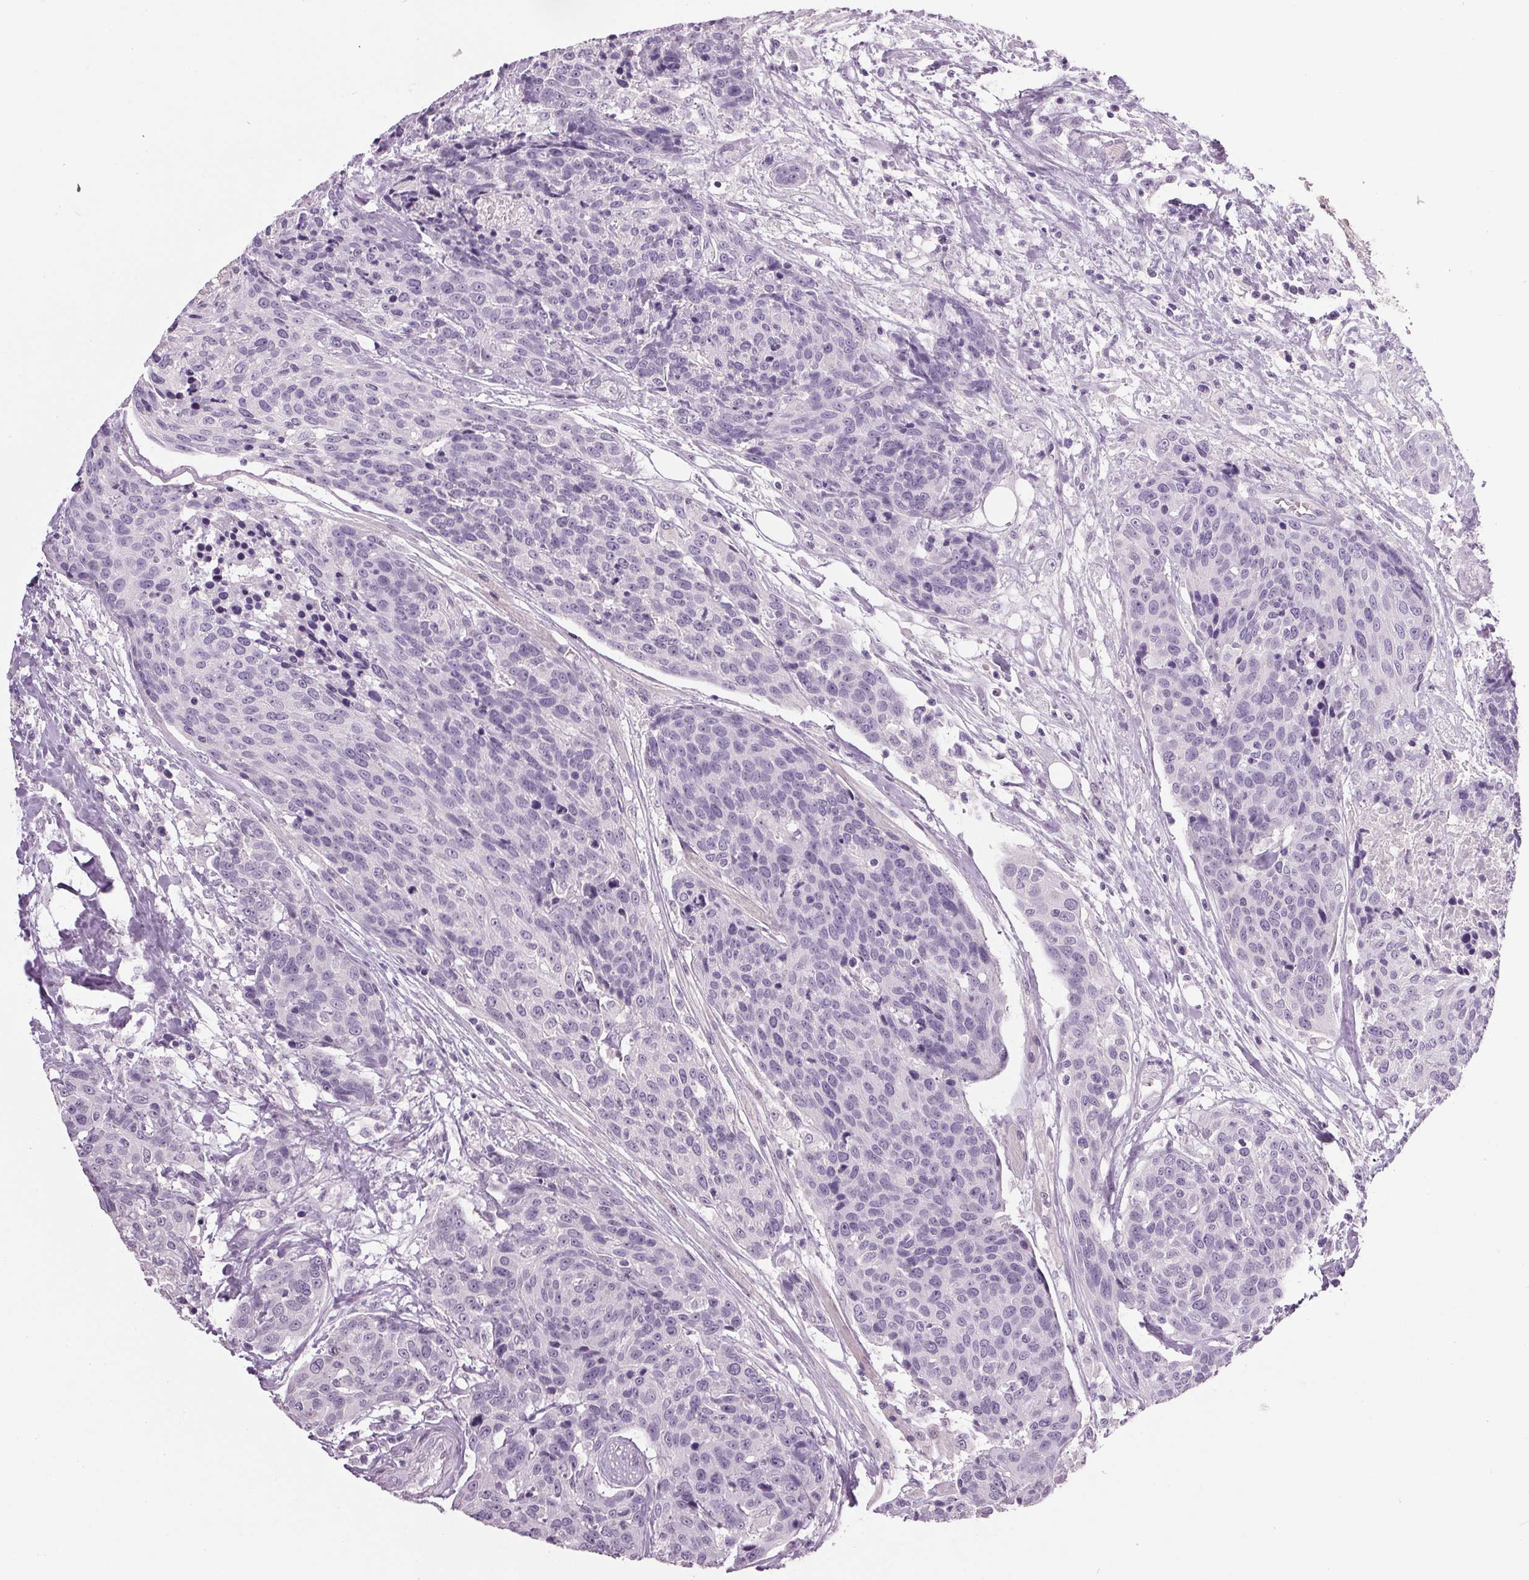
{"staining": {"intensity": "negative", "quantity": "none", "location": "none"}, "tissue": "head and neck cancer", "cell_type": "Tumor cells", "image_type": "cancer", "snomed": [{"axis": "morphology", "description": "Squamous cell carcinoma, NOS"}, {"axis": "topography", "description": "Oral tissue"}, {"axis": "topography", "description": "Head-Neck"}], "caption": "Protein analysis of head and neck cancer (squamous cell carcinoma) shows no significant positivity in tumor cells.", "gene": "PPP1R1A", "patient": {"sex": "male", "age": 64}}